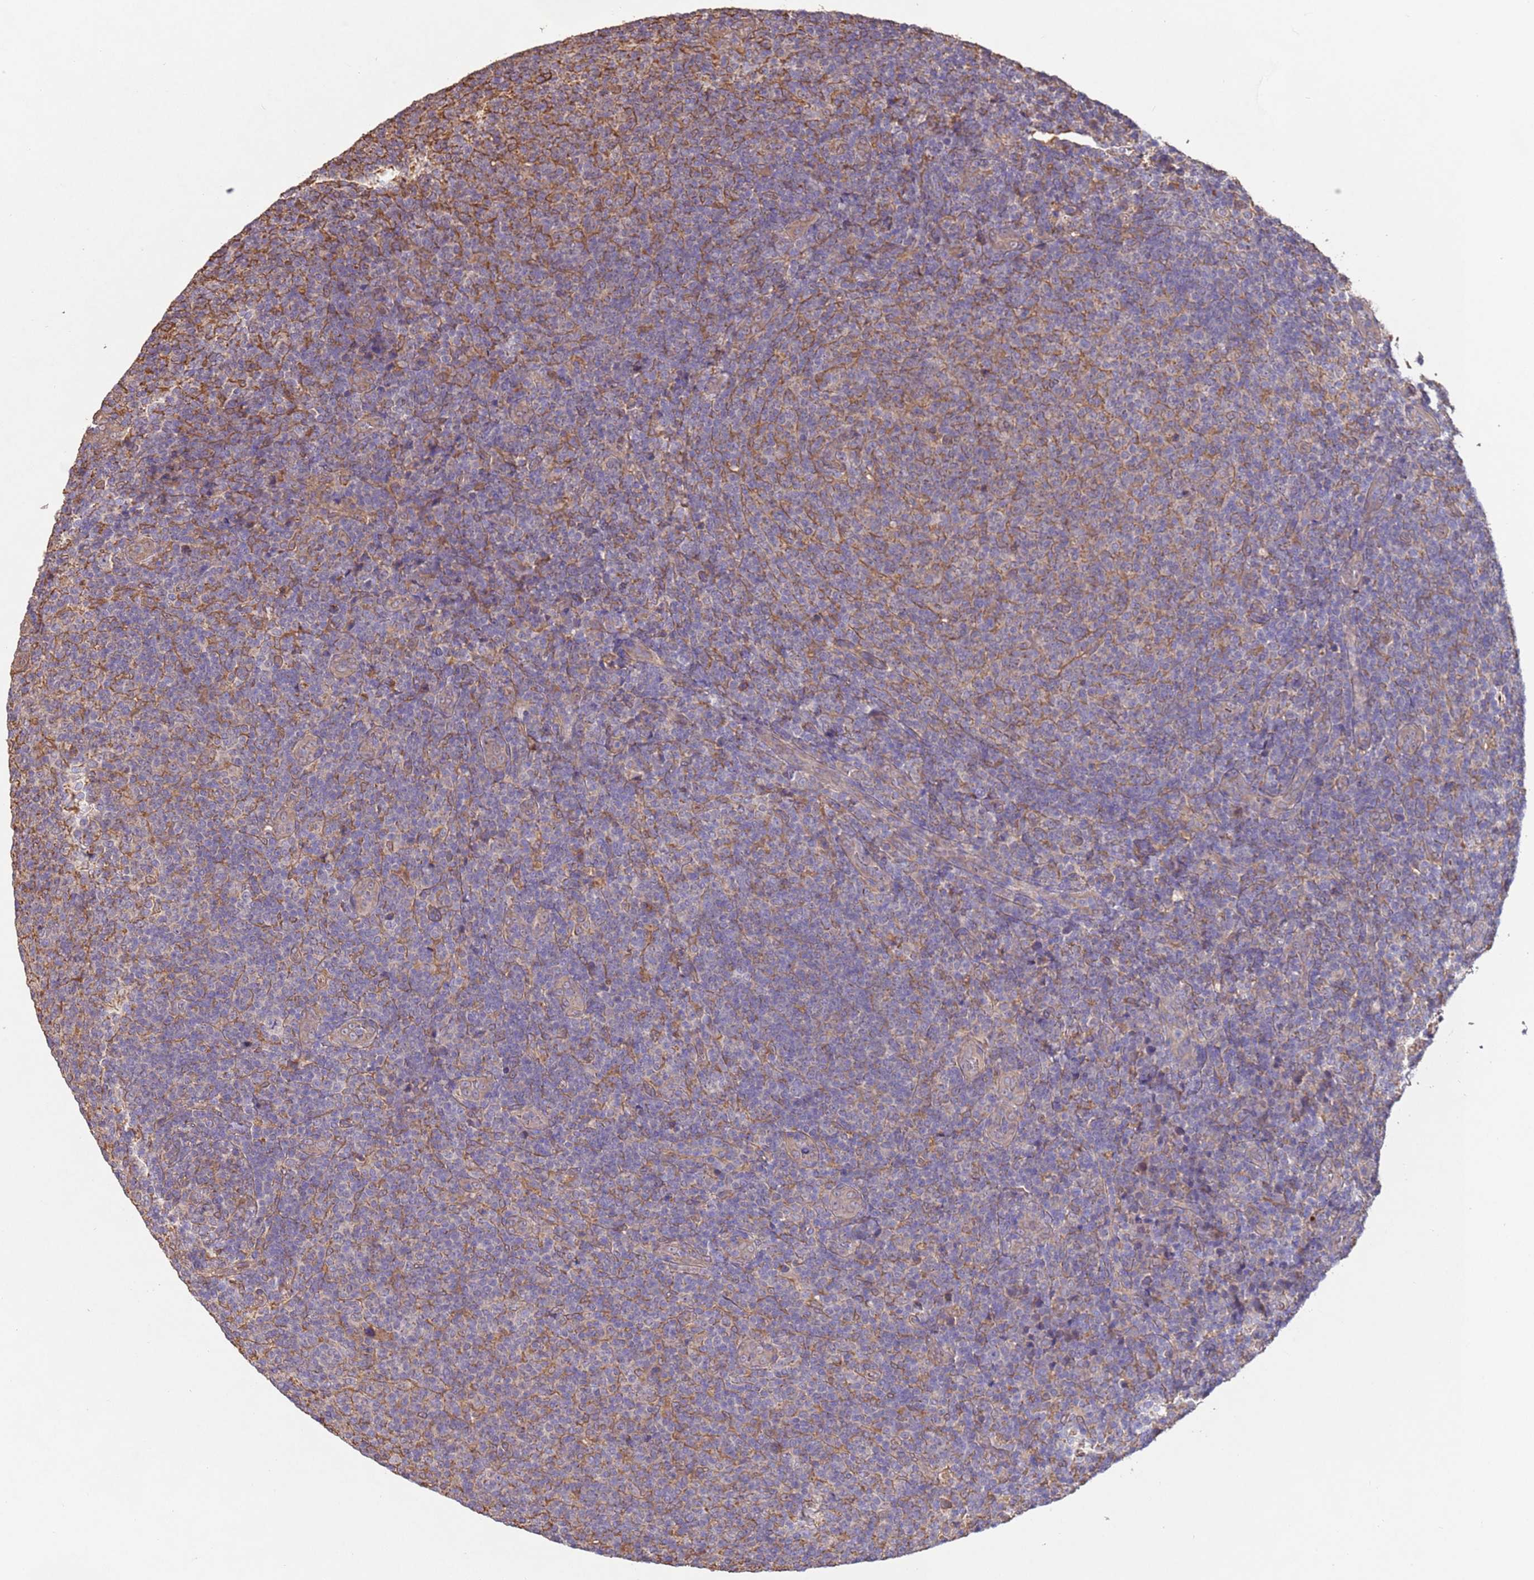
{"staining": {"intensity": "negative", "quantity": "none", "location": "none"}, "tissue": "lymphoma", "cell_type": "Tumor cells", "image_type": "cancer", "snomed": [{"axis": "morphology", "description": "Malignant lymphoma, non-Hodgkin's type, Low grade"}, {"axis": "topography", "description": "Lymph node"}], "caption": "Malignant lymphoma, non-Hodgkin's type (low-grade) was stained to show a protein in brown. There is no significant expression in tumor cells. (Stains: DAB immunohistochemistry (IHC) with hematoxylin counter stain, Microscopy: brightfield microscopy at high magnification).", "gene": "NPHP1", "patient": {"sex": "male", "age": 66}}